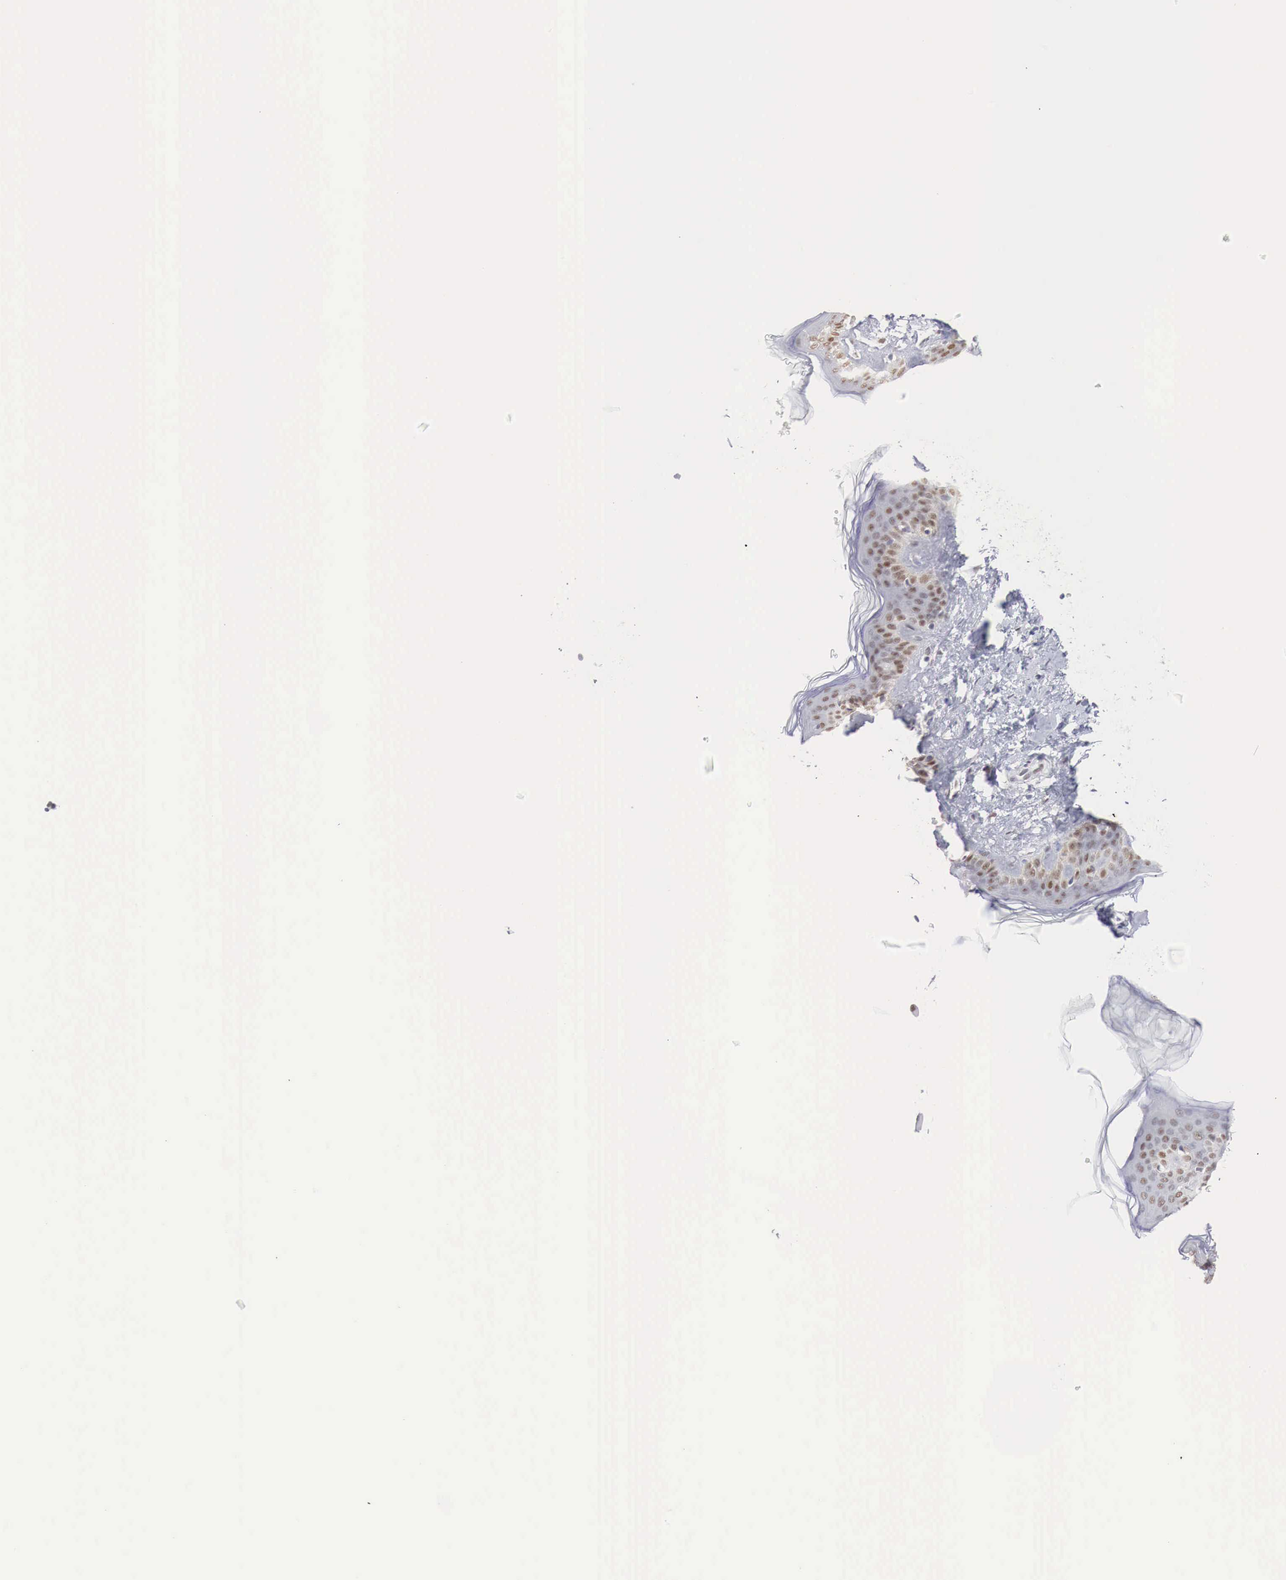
{"staining": {"intensity": "negative", "quantity": "none", "location": "none"}, "tissue": "skin", "cell_type": "Fibroblasts", "image_type": "normal", "snomed": [{"axis": "morphology", "description": "Normal tissue, NOS"}, {"axis": "topography", "description": "Skin"}], "caption": "The photomicrograph exhibits no staining of fibroblasts in benign skin.", "gene": "FOXP2", "patient": {"sex": "female", "age": 58}}